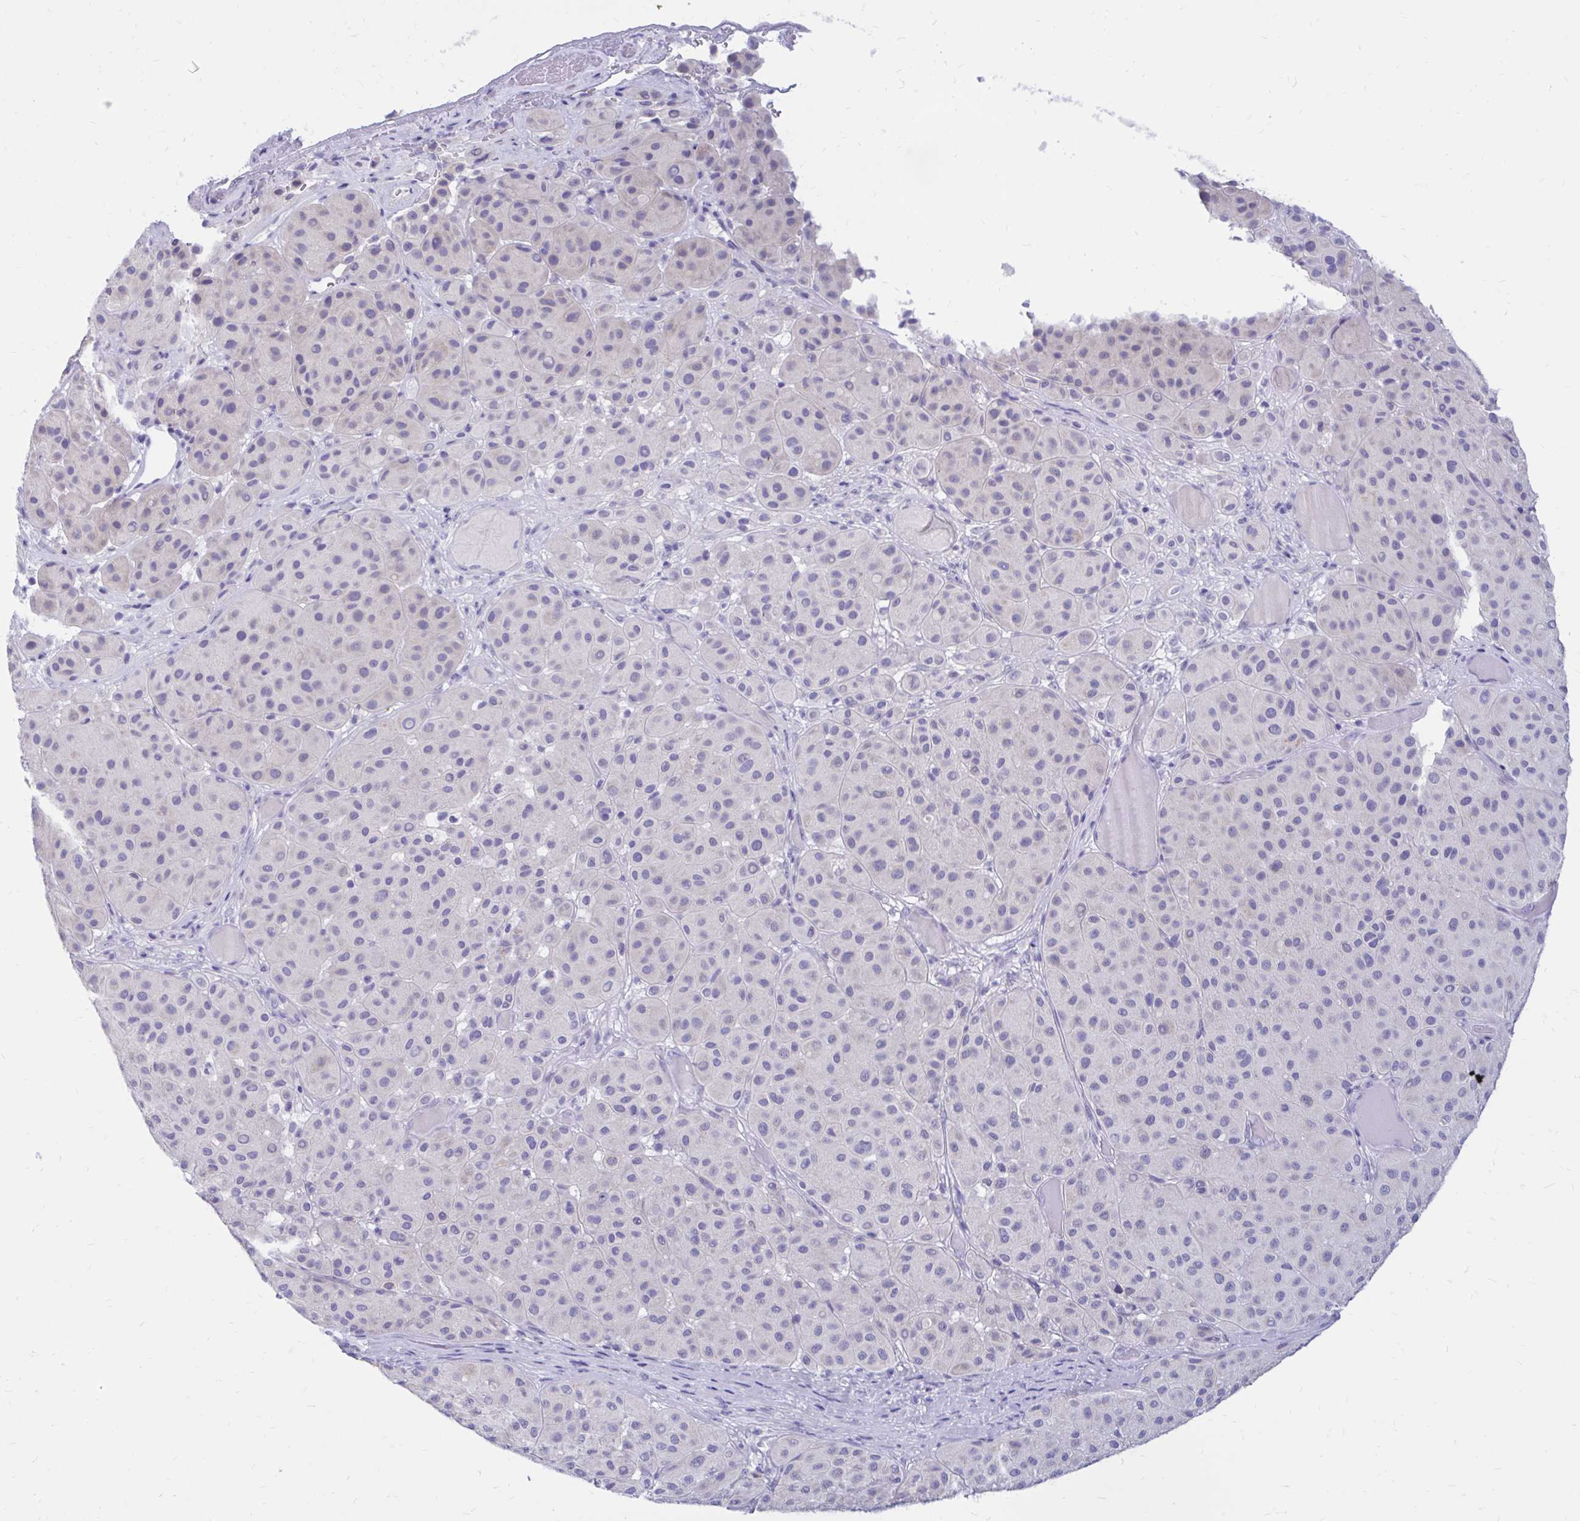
{"staining": {"intensity": "negative", "quantity": "none", "location": "none"}, "tissue": "melanoma", "cell_type": "Tumor cells", "image_type": "cancer", "snomed": [{"axis": "morphology", "description": "Malignant melanoma, Metastatic site"}, {"axis": "topography", "description": "Smooth muscle"}], "caption": "This is a image of immunohistochemistry (IHC) staining of melanoma, which shows no expression in tumor cells. The staining is performed using DAB (3,3'-diaminobenzidine) brown chromogen with nuclei counter-stained in using hematoxylin.", "gene": "IGSF5", "patient": {"sex": "male", "age": 41}}